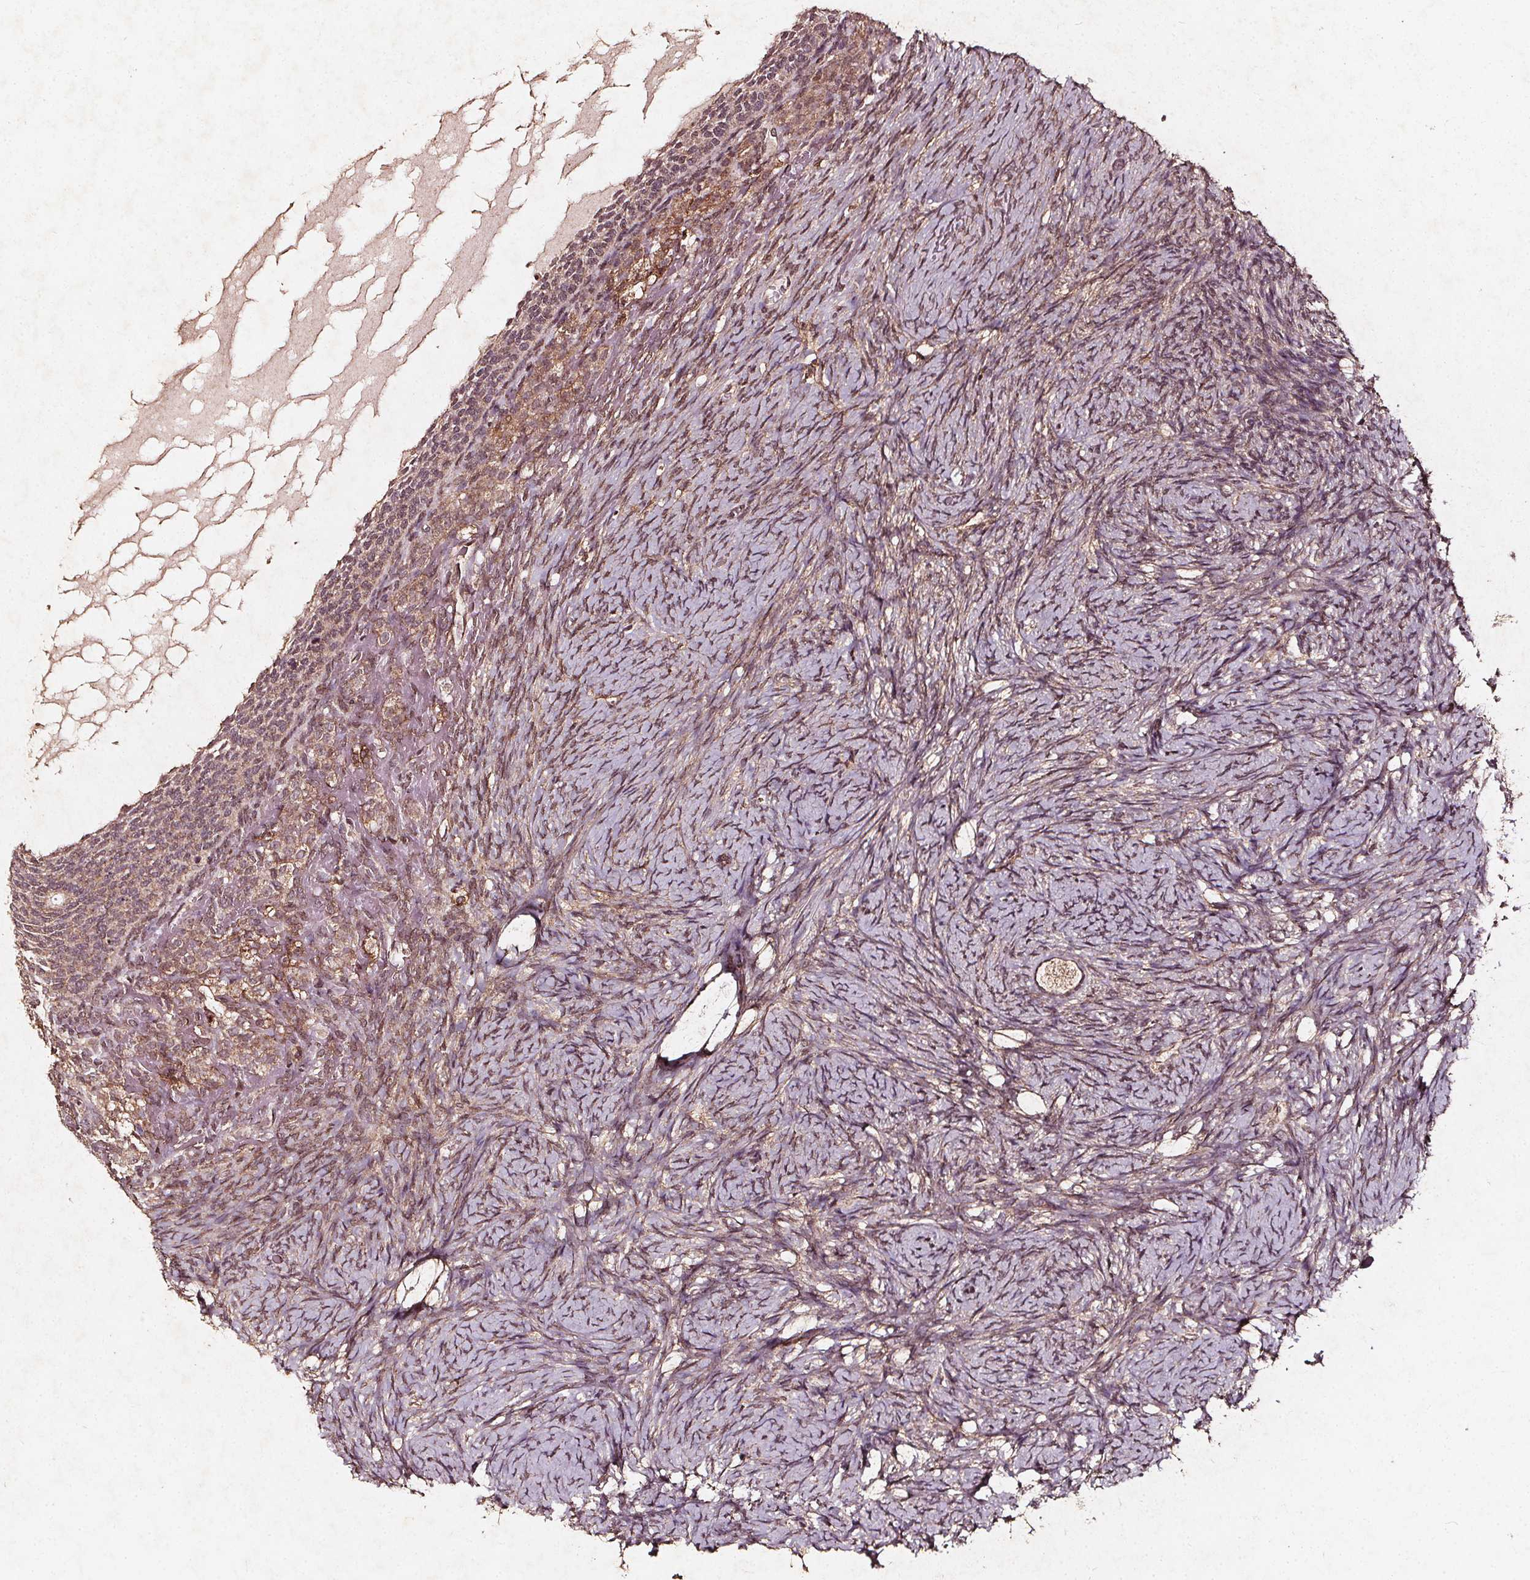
{"staining": {"intensity": "moderate", "quantity": ">75%", "location": "cytoplasmic/membranous"}, "tissue": "ovary", "cell_type": "Follicle cells", "image_type": "normal", "snomed": [{"axis": "morphology", "description": "Normal tissue, NOS"}, {"axis": "topography", "description": "Ovary"}], "caption": "Benign ovary reveals moderate cytoplasmic/membranous staining in approximately >75% of follicle cells, visualized by immunohistochemistry. Nuclei are stained in blue.", "gene": "ABCA1", "patient": {"sex": "female", "age": 34}}